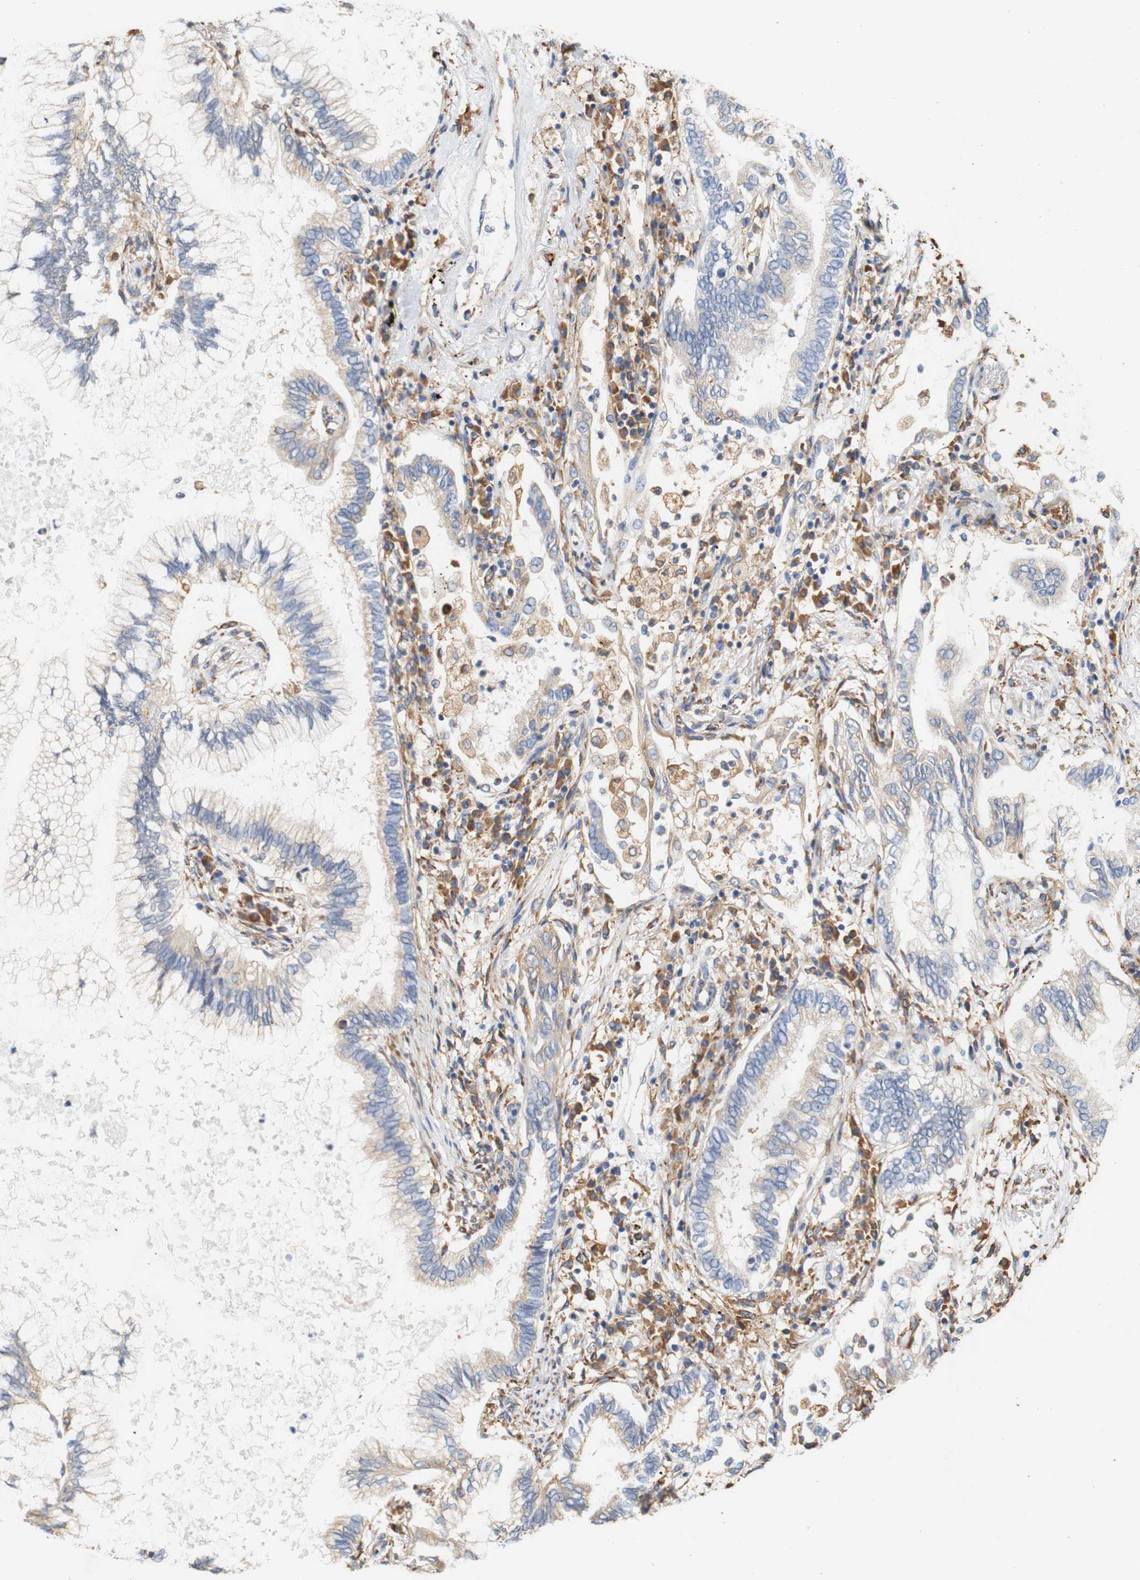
{"staining": {"intensity": "weak", "quantity": "25%-75%", "location": "cytoplasmic/membranous"}, "tissue": "lung cancer", "cell_type": "Tumor cells", "image_type": "cancer", "snomed": [{"axis": "morphology", "description": "Normal tissue, NOS"}, {"axis": "morphology", "description": "Adenocarcinoma, NOS"}, {"axis": "topography", "description": "Bronchus"}, {"axis": "topography", "description": "Lung"}], "caption": "The micrograph demonstrates a brown stain indicating the presence of a protein in the cytoplasmic/membranous of tumor cells in adenocarcinoma (lung).", "gene": "EIF2AK4", "patient": {"sex": "female", "age": 70}}